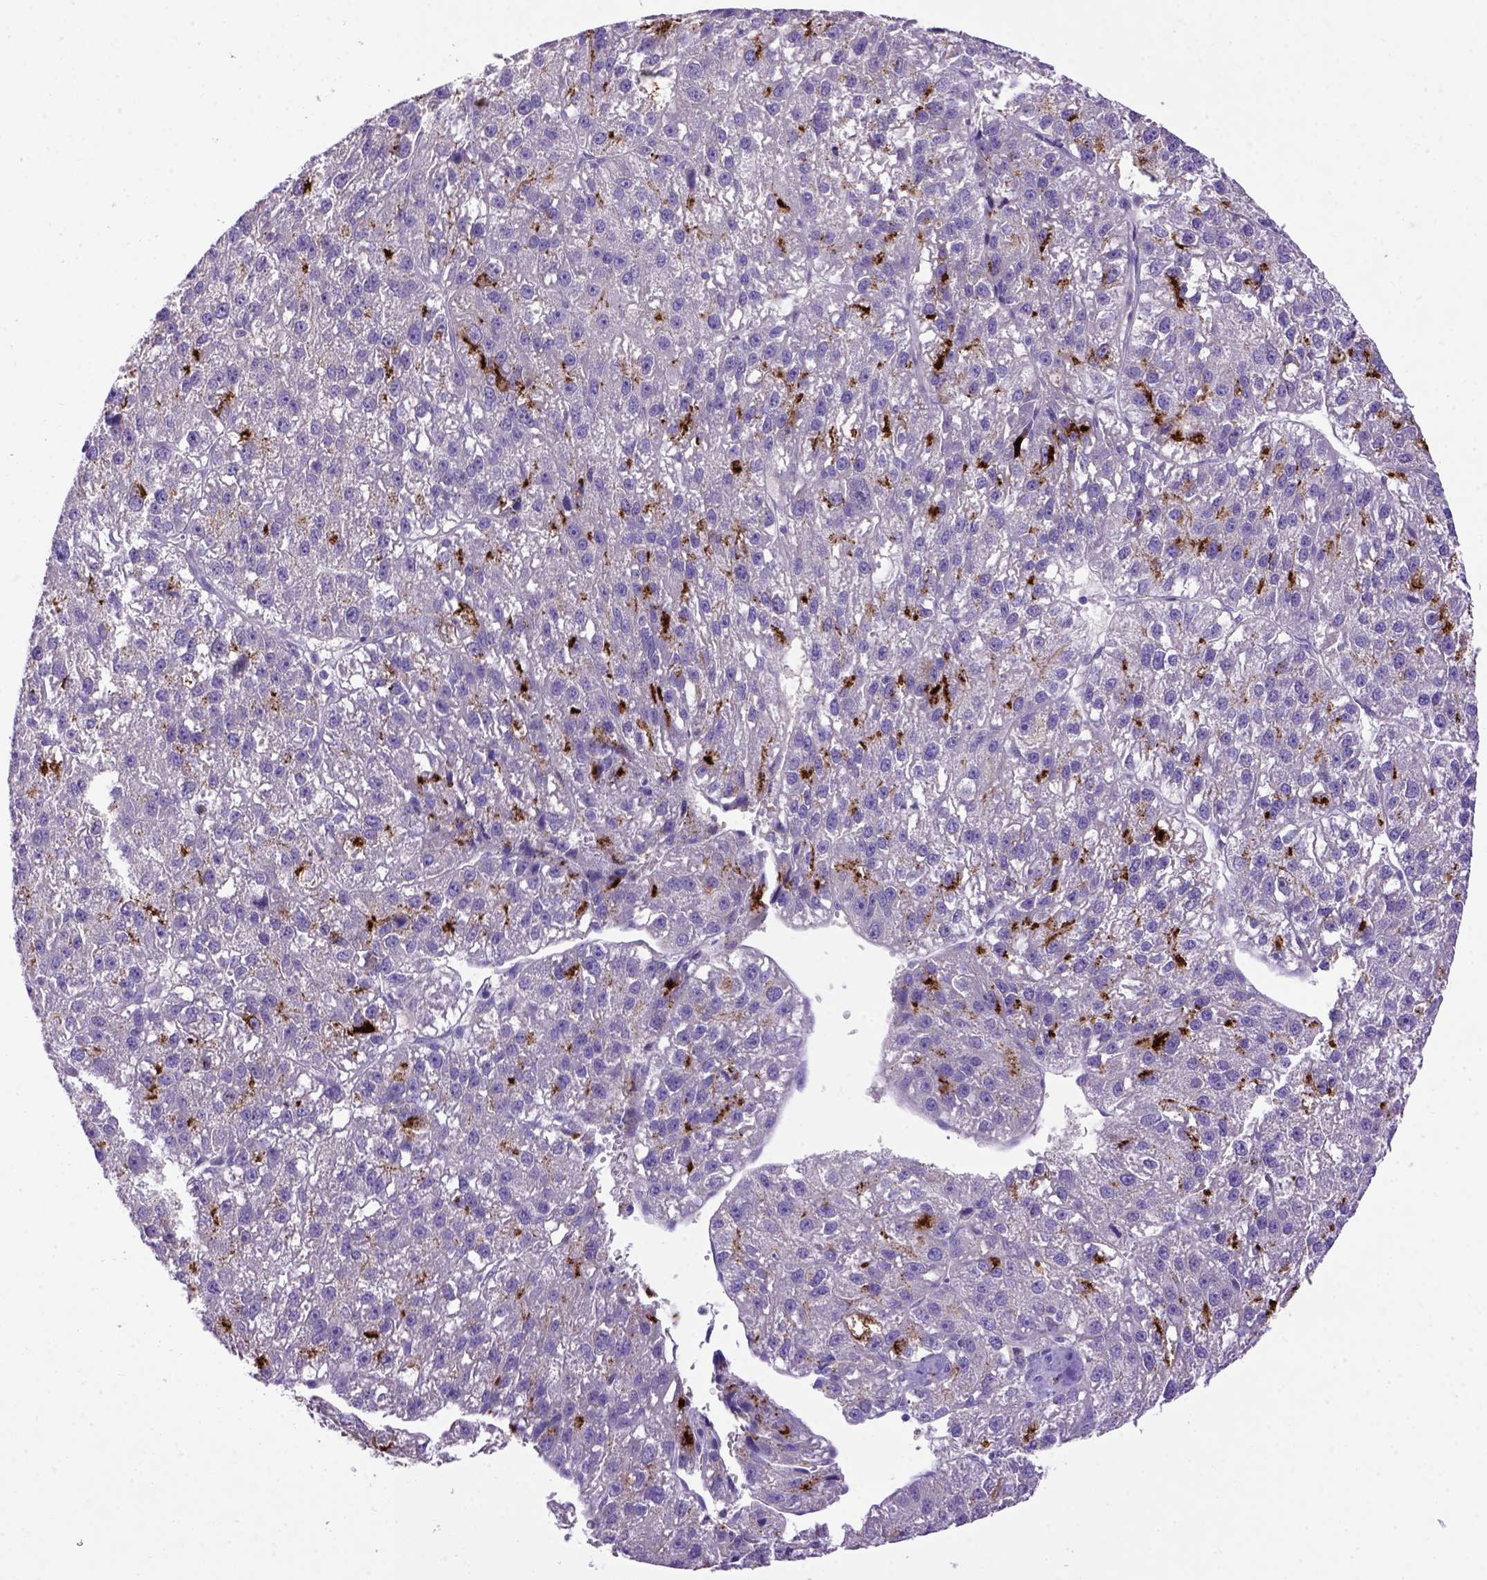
{"staining": {"intensity": "negative", "quantity": "none", "location": "none"}, "tissue": "liver cancer", "cell_type": "Tumor cells", "image_type": "cancer", "snomed": [{"axis": "morphology", "description": "Carcinoma, Hepatocellular, NOS"}, {"axis": "topography", "description": "Liver"}], "caption": "DAB immunohistochemical staining of human liver hepatocellular carcinoma reveals no significant expression in tumor cells.", "gene": "ADAM12", "patient": {"sex": "female", "age": 70}}